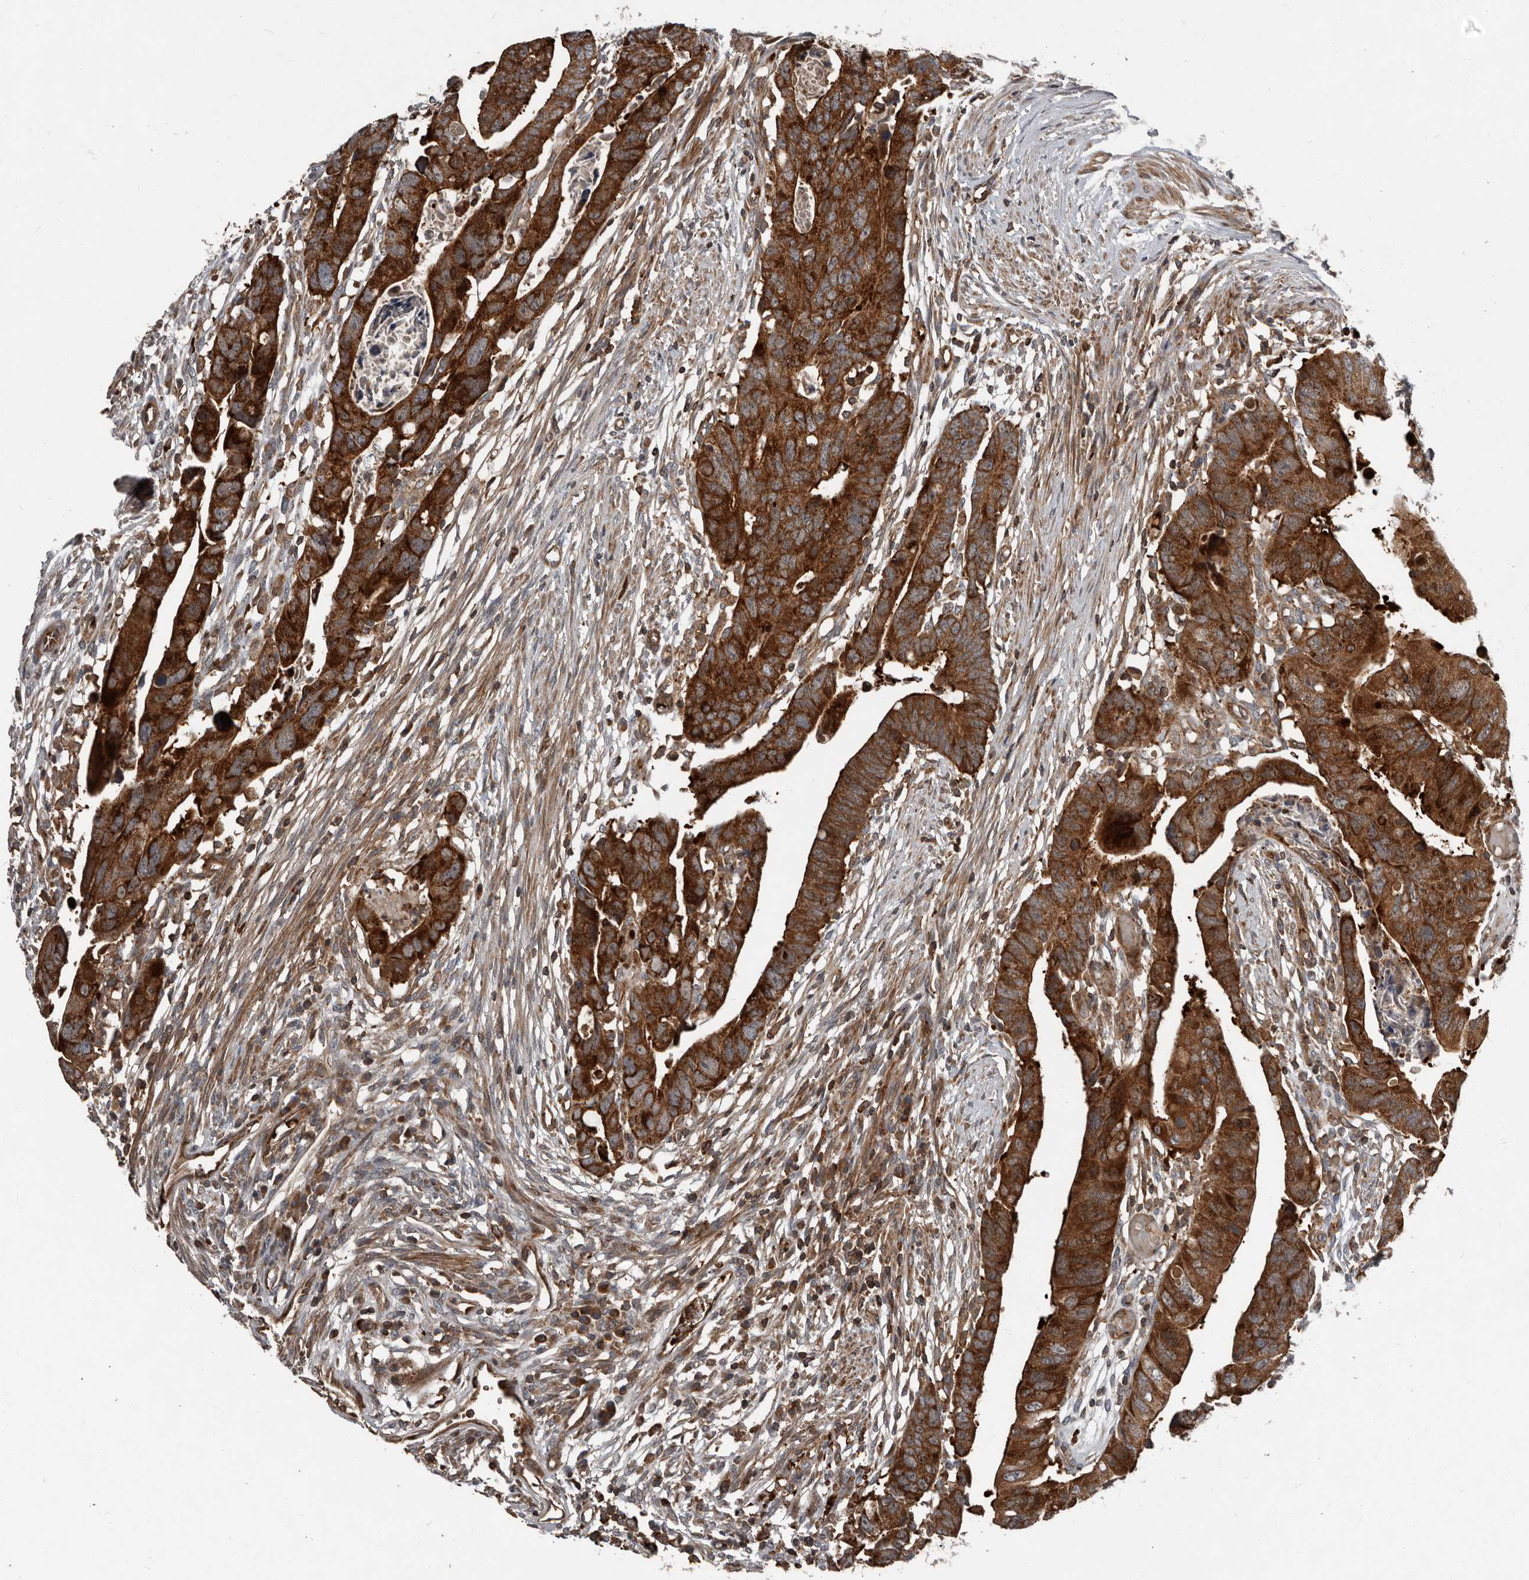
{"staining": {"intensity": "strong", "quantity": ">75%", "location": "cytoplasmic/membranous"}, "tissue": "colorectal cancer", "cell_type": "Tumor cells", "image_type": "cancer", "snomed": [{"axis": "morphology", "description": "Adenocarcinoma, NOS"}, {"axis": "topography", "description": "Rectum"}], "caption": "Colorectal adenocarcinoma stained with a brown dye shows strong cytoplasmic/membranous positive staining in approximately >75% of tumor cells.", "gene": "FBXO31", "patient": {"sex": "female", "age": 65}}